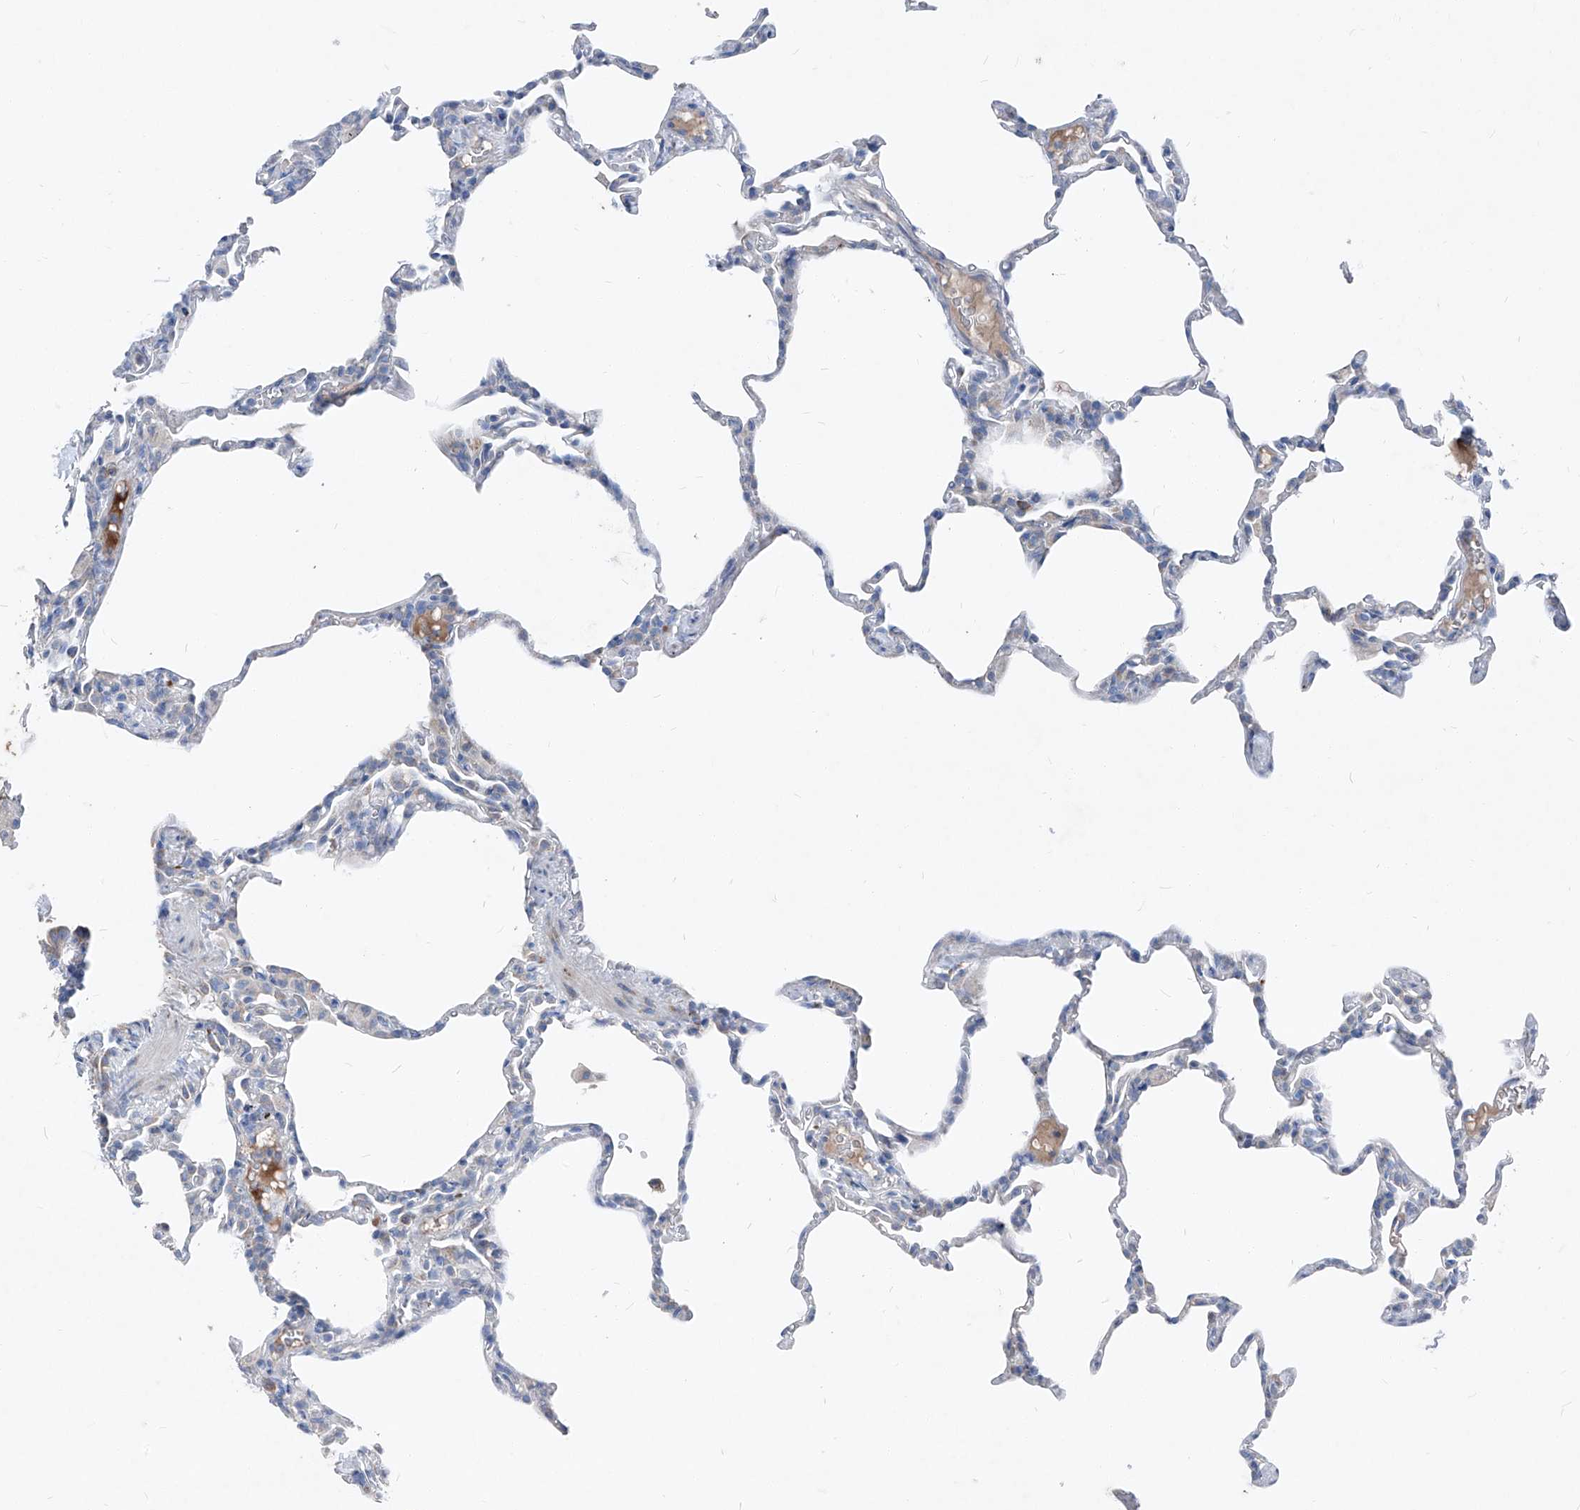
{"staining": {"intensity": "negative", "quantity": "none", "location": "none"}, "tissue": "lung", "cell_type": "Alveolar cells", "image_type": "normal", "snomed": [{"axis": "morphology", "description": "Normal tissue, NOS"}, {"axis": "topography", "description": "Lung"}], "caption": "Immunohistochemistry (IHC) histopathology image of normal lung: human lung stained with DAB demonstrates no significant protein positivity in alveolar cells.", "gene": "IFI27", "patient": {"sex": "male", "age": 20}}